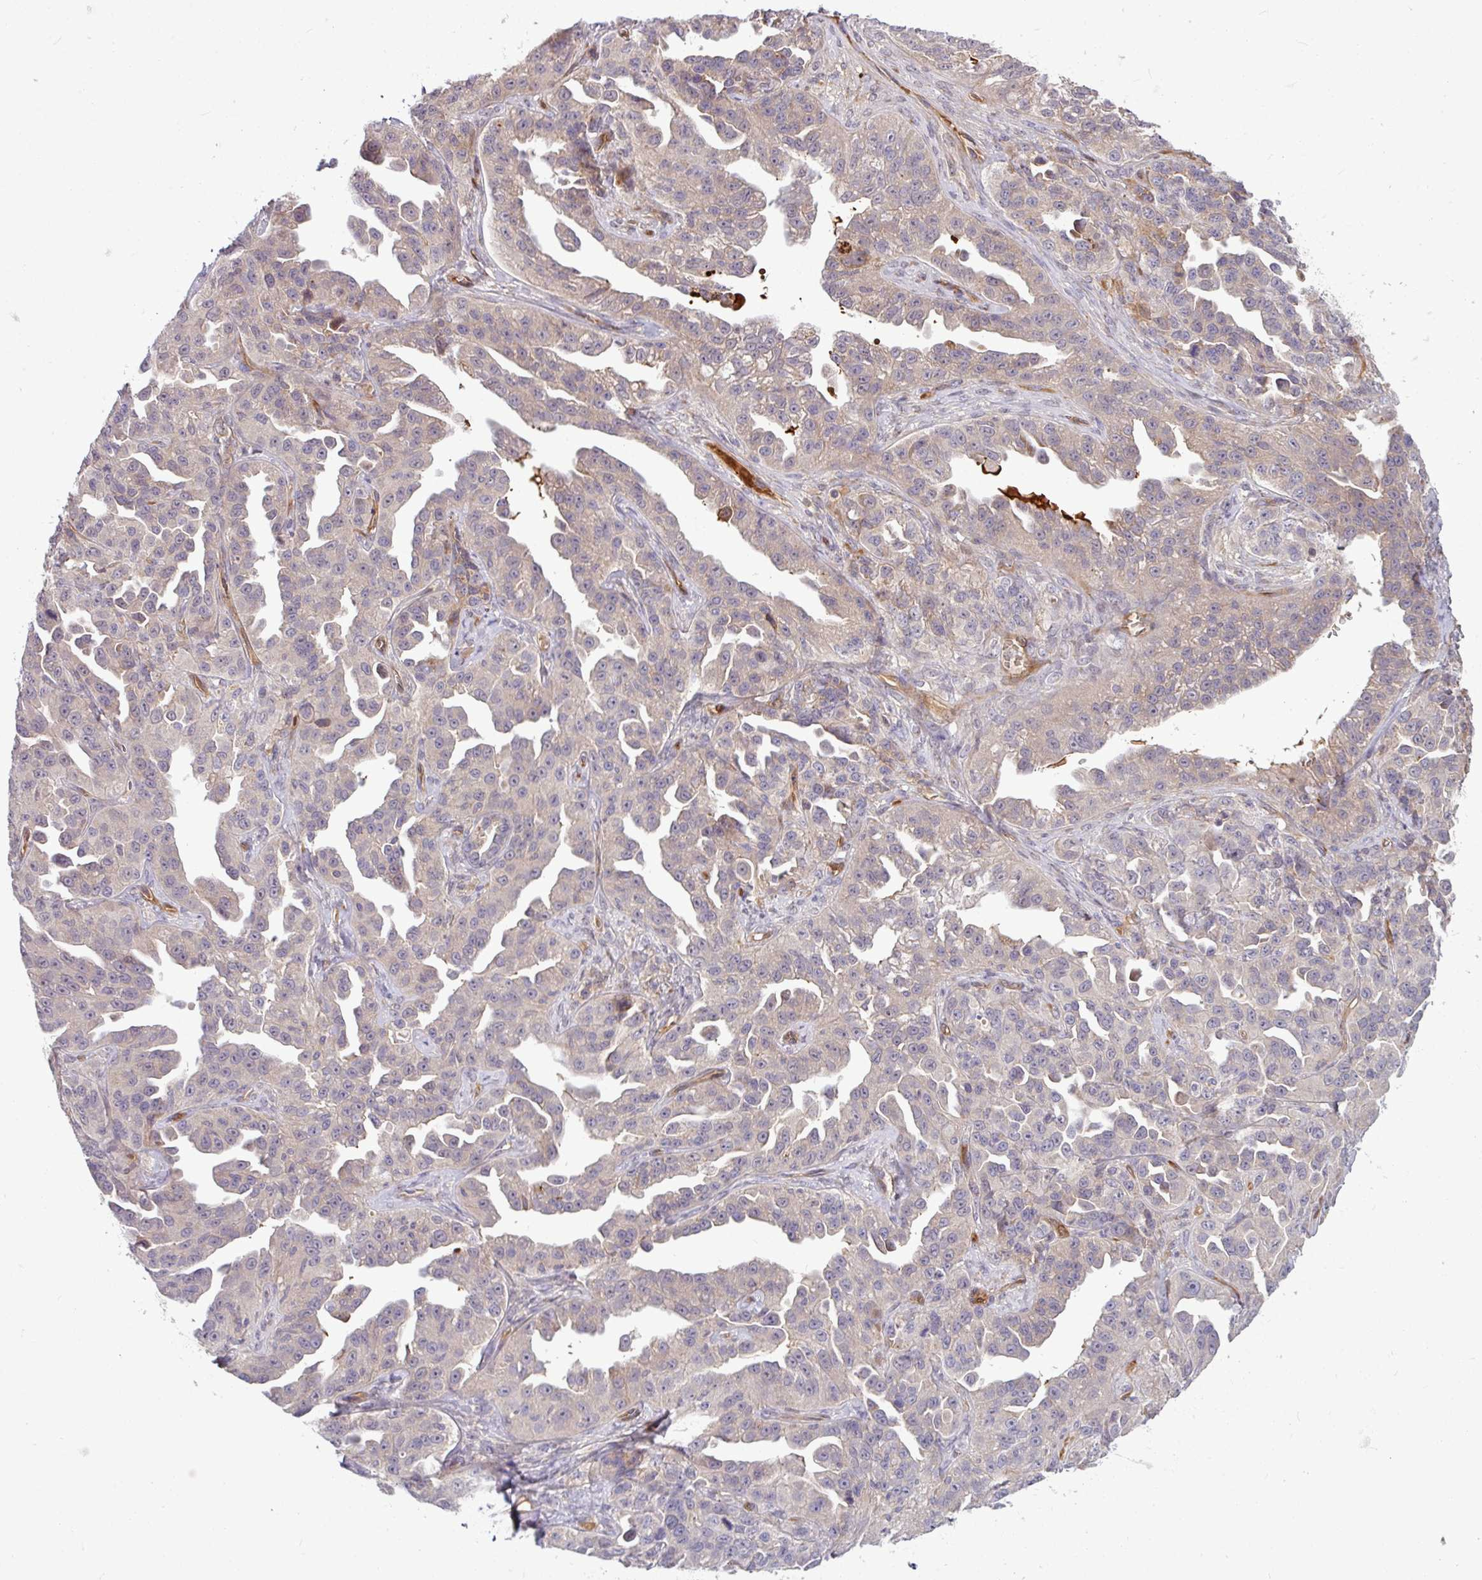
{"staining": {"intensity": "weak", "quantity": "<25%", "location": "cytoplasmic/membranous"}, "tissue": "ovarian cancer", "cell_type": "Tumor cells", "image_type": "cancer", "snomed": [{"axis": "morphology", "description": "Cystadenocarcinoma, serous, NOS"}, {"axis": "topography", "description": "Ovary"}], "caption": "Ovarian cancer (serous cystadenocarcinoma) was stained to show a protein in brown. There is no significant staining in tumor cells.", "gene": "B4GALNT4", "patient": {"sex": "female", "age": 75}}